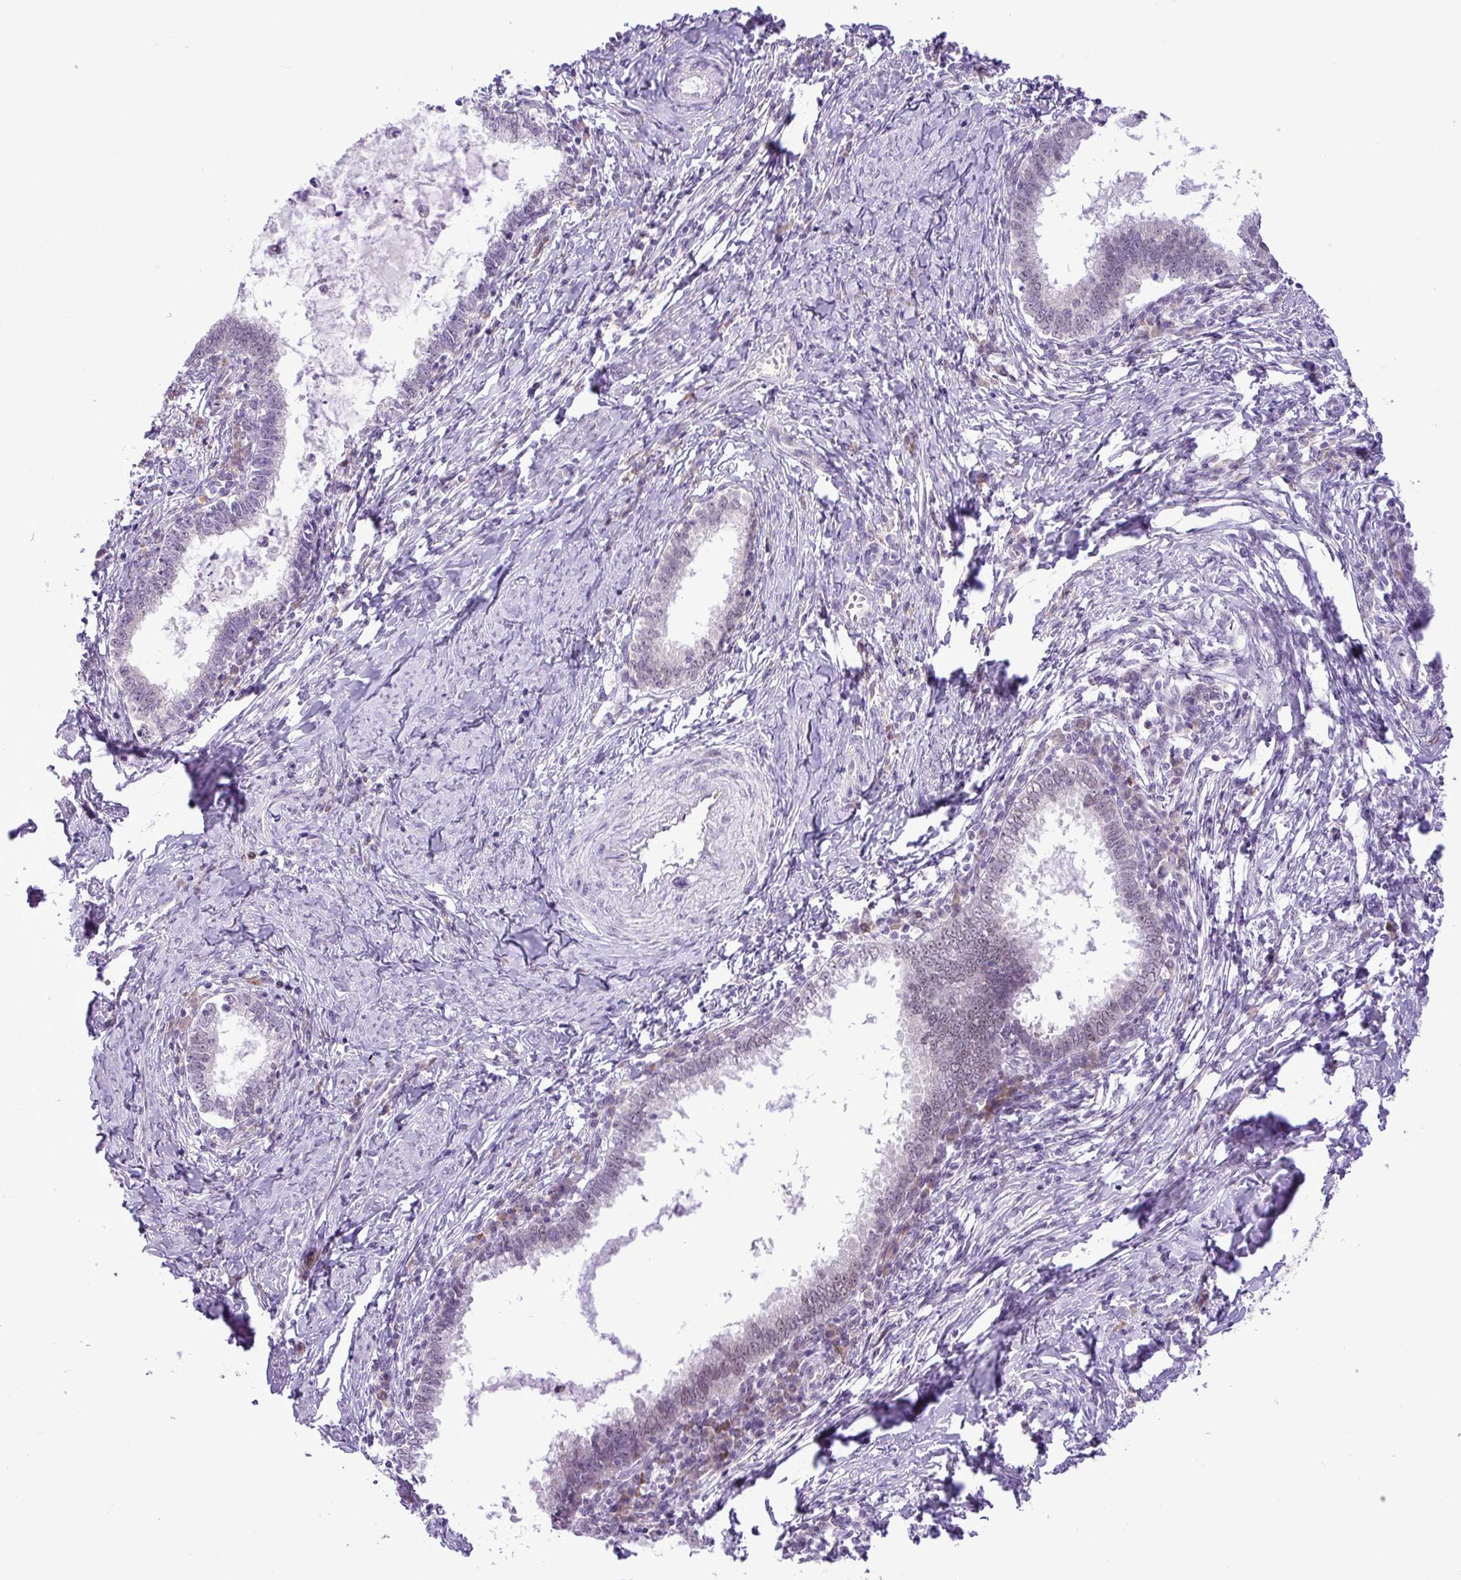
{"staining": {"intensity": "weak", "quantity": "<25%", "location": "nuclear"}, "tissue": "cervical cancer", "cell_type": "Tumor cells", "image_type": "cancer", "snomed": [{"axis": "morphology", "description": "Adenocarcinoma, NOS"}, {"axis": "topography", "description": "Cervix"}], "caption": "Tumor cells show no significant protein staining in cervical adenocarcinoma.", "gene": "ELOA2", "patient": {"sex": "female", "age": 36}}